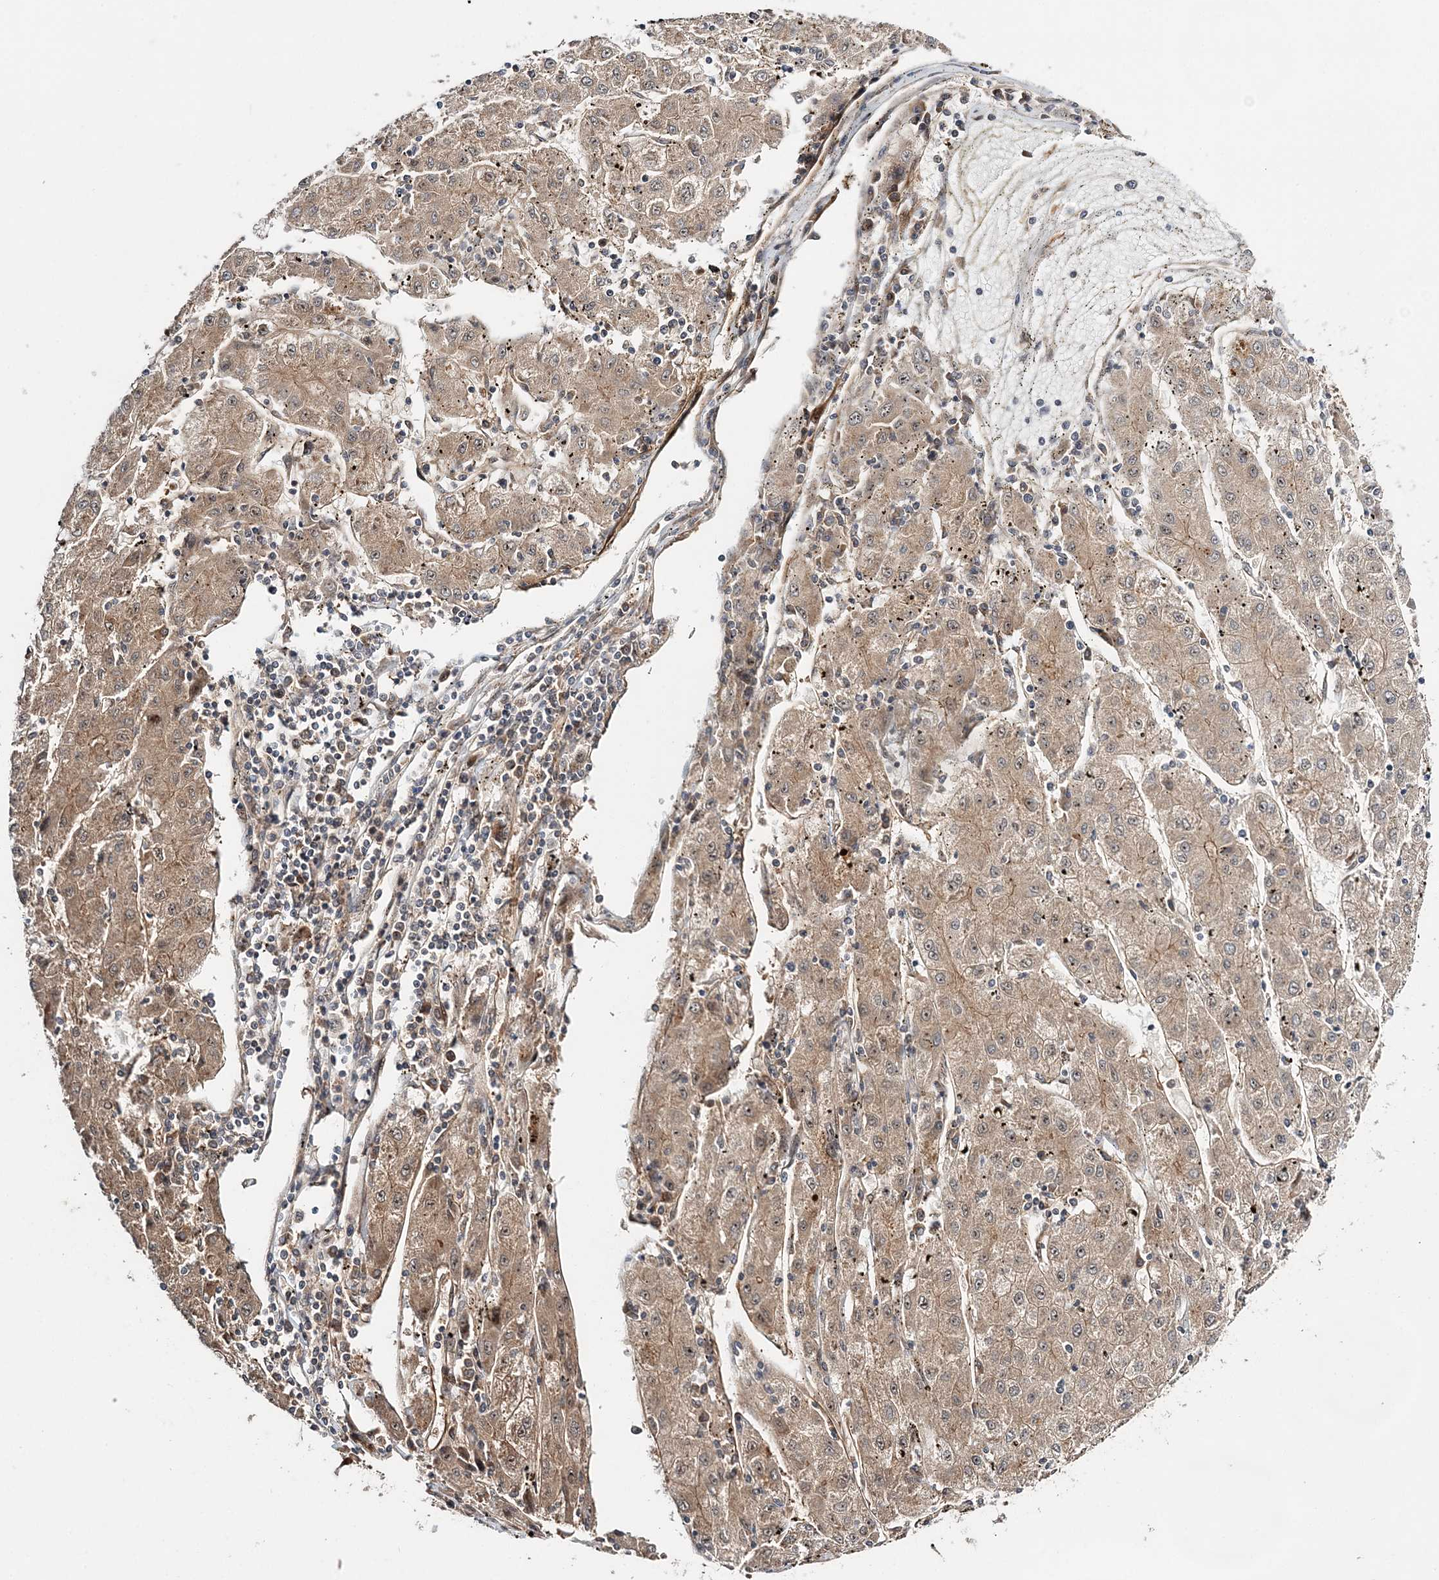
{"staining": {"intensity": "weak", "quantity": ">75%", "location": "cytoplasmic/membranous"}, "tissue": "liver cancer", "cell_type": "Tumor cells", "image_type": "cancer", "snomed": [{"axis": "morphology", "description": "Carcinoma, Hepatocellular, NOS"}, {"axis": "topography", "description": "Liver"}], "caption": "High-power microscopy captured an IHC micrograph of liver cancer (hepatocellular carcinoma), revealing weak cytoplasmic/membranous staining in approximately >75% of tumor cells. (Brightfield microscopy of DAB IHC at high magnification).", "gene": "UBTD2", "patient": {"sex": "male", "age": 72}}